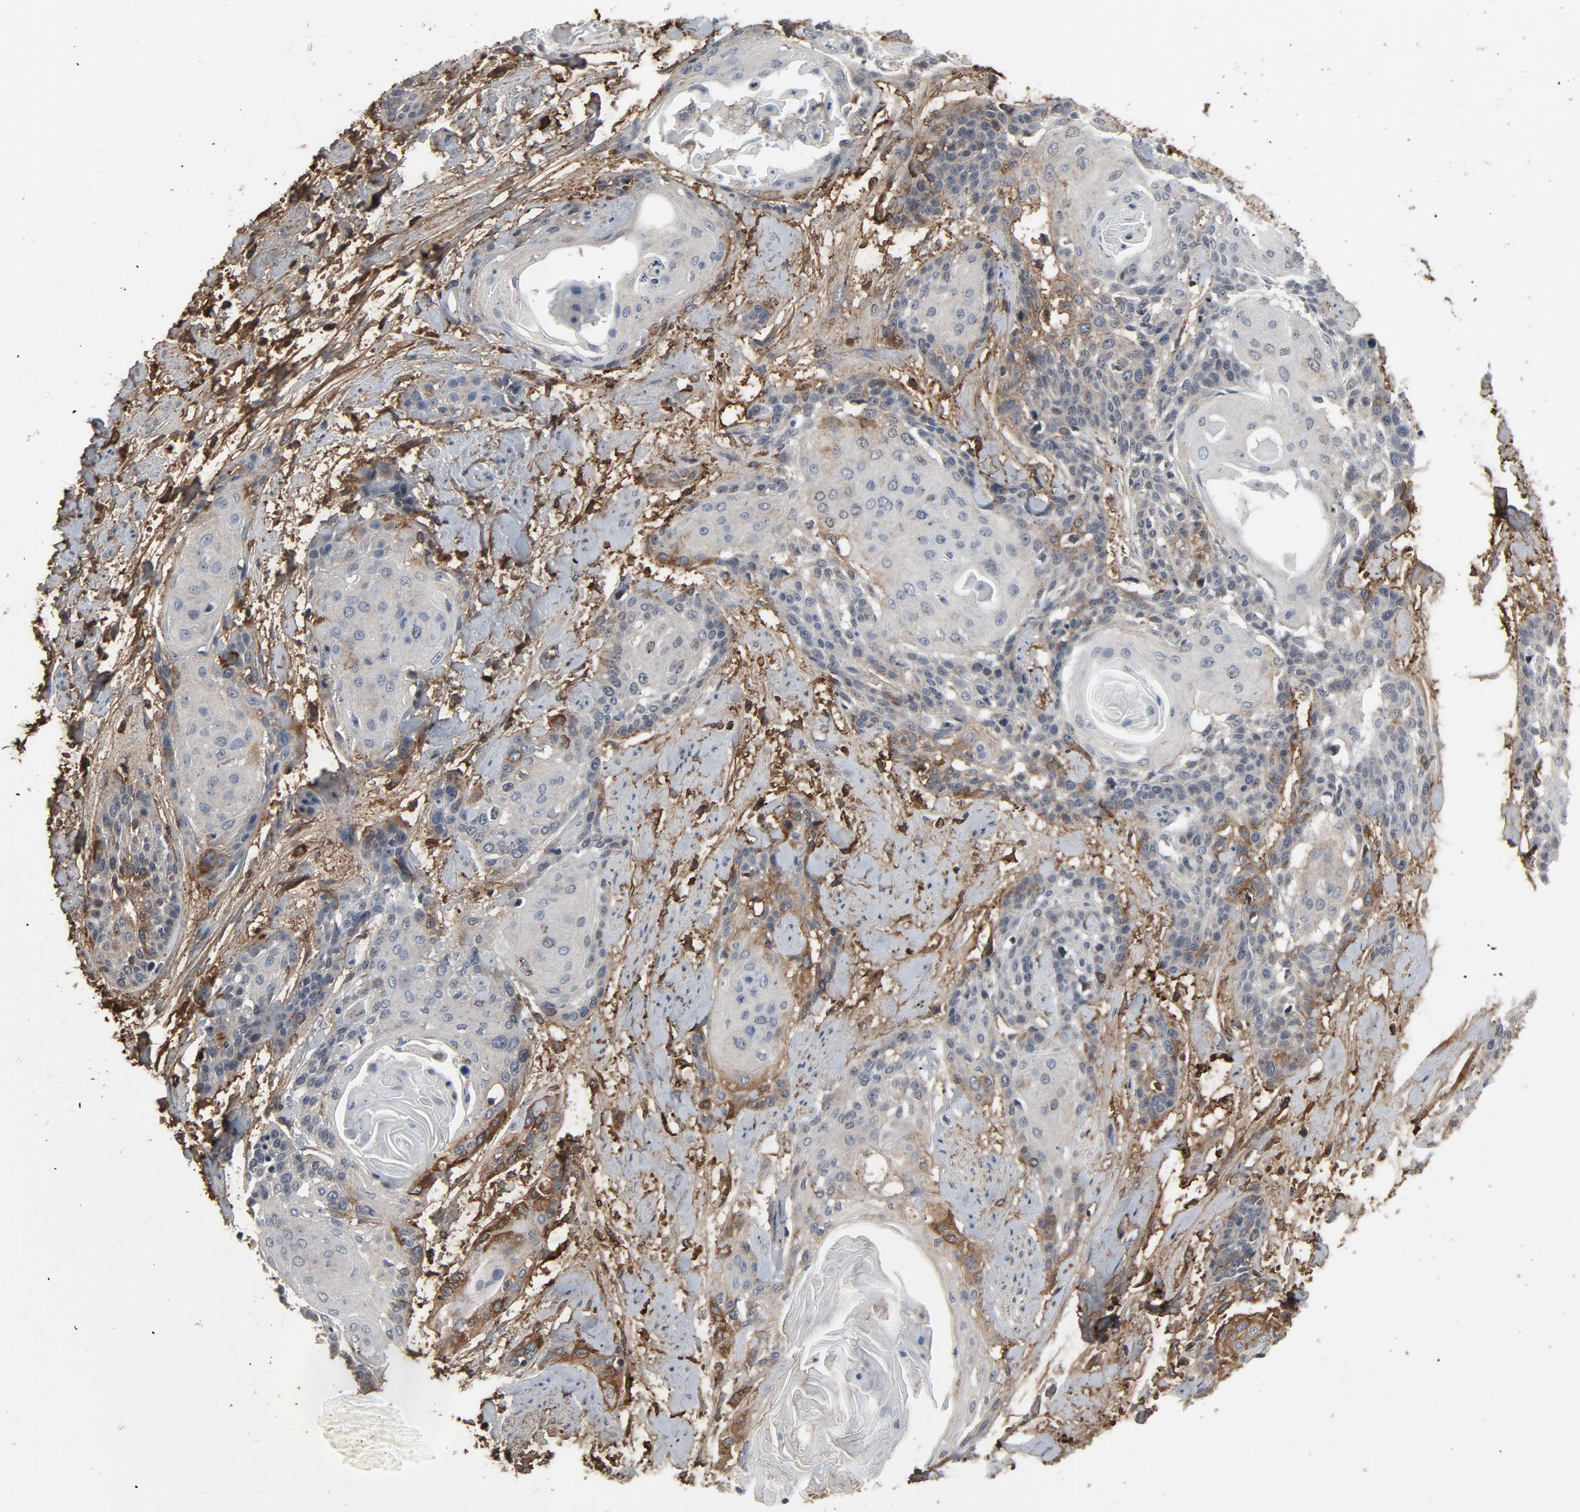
{"staining": {"intensity": "negative", "quantity": "none", "location": "none"}, "tissue": "cervical cancer", "cell_type": "Tumor cells", "image_type": "cancer", "snomed": [{"axis": "morphology", "description": "Squamous cell carcinoma, NOS"}, {"axis": "topography", "description": "Cervix"}], "caption": "Immunohistochemical staining of human cervical cancer demonstrates no significant expression in tumor cells.", "gene": "PDZD4", "patient": {"sex": "female", "age": 57}}